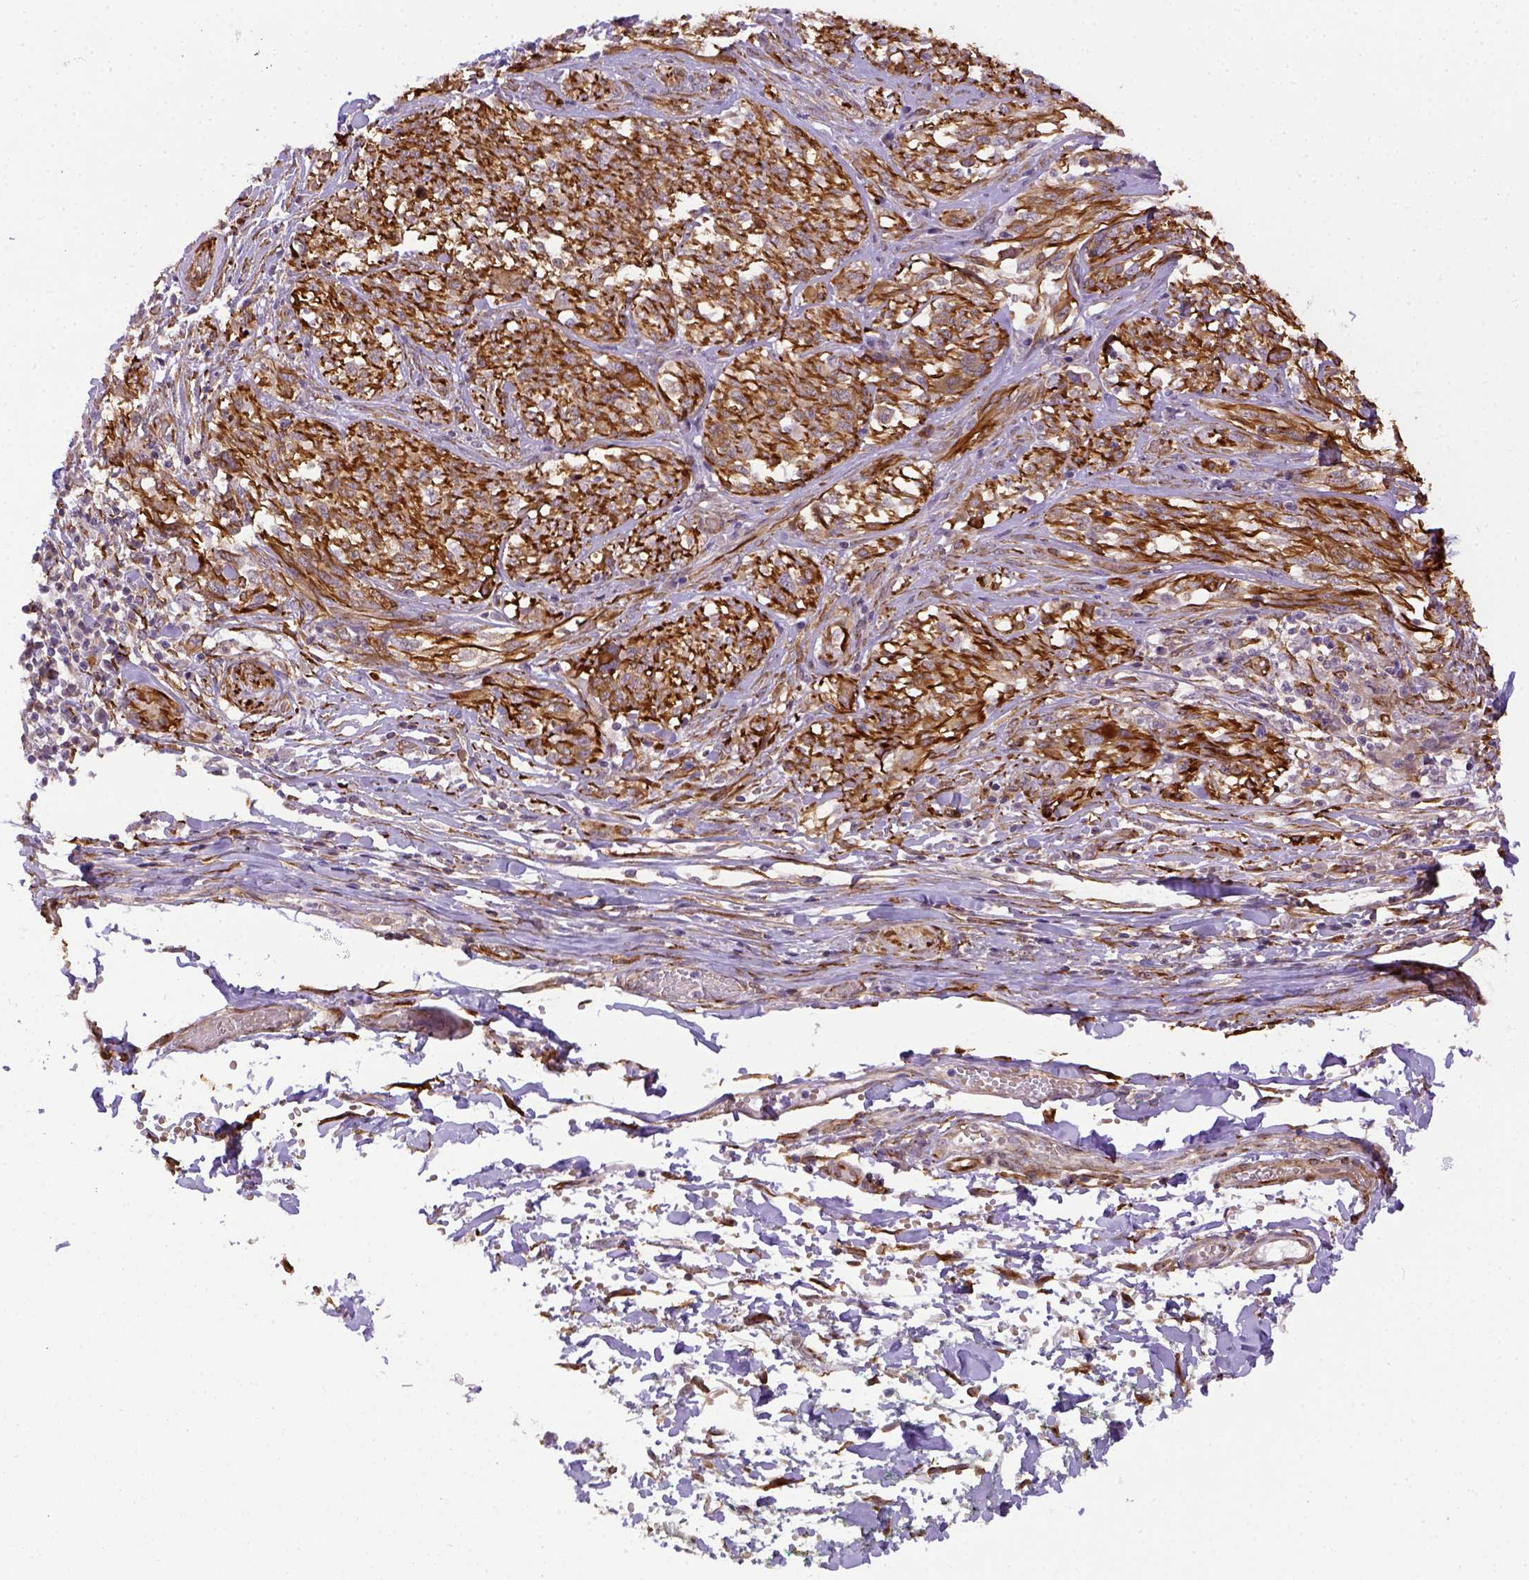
{"staining": {"intensity": "moderate", "quantity": ">75%", "location": "cytoplasmic/membranous"}, "tissue": "melanoma", "cell_type": "Tumor cells", "image_type": "cancer", "snomed": [{"axis": "morphology", "description": "Malignant melanoma, NOS"}, {"axis": "topography", "description": "Skin"}], "caption": "DAB (3,3'-diaminobenzidine) immunohistochemical staining of melanoma exhibits moderate cytoplasmic/membranous protein positivity in approximately >75% of tumor cells. (brown staining indicates protein expression, while blue staining denotes nuclei).", "gene": "KAZN", "patient": {"sex": "female", "age": 91}}